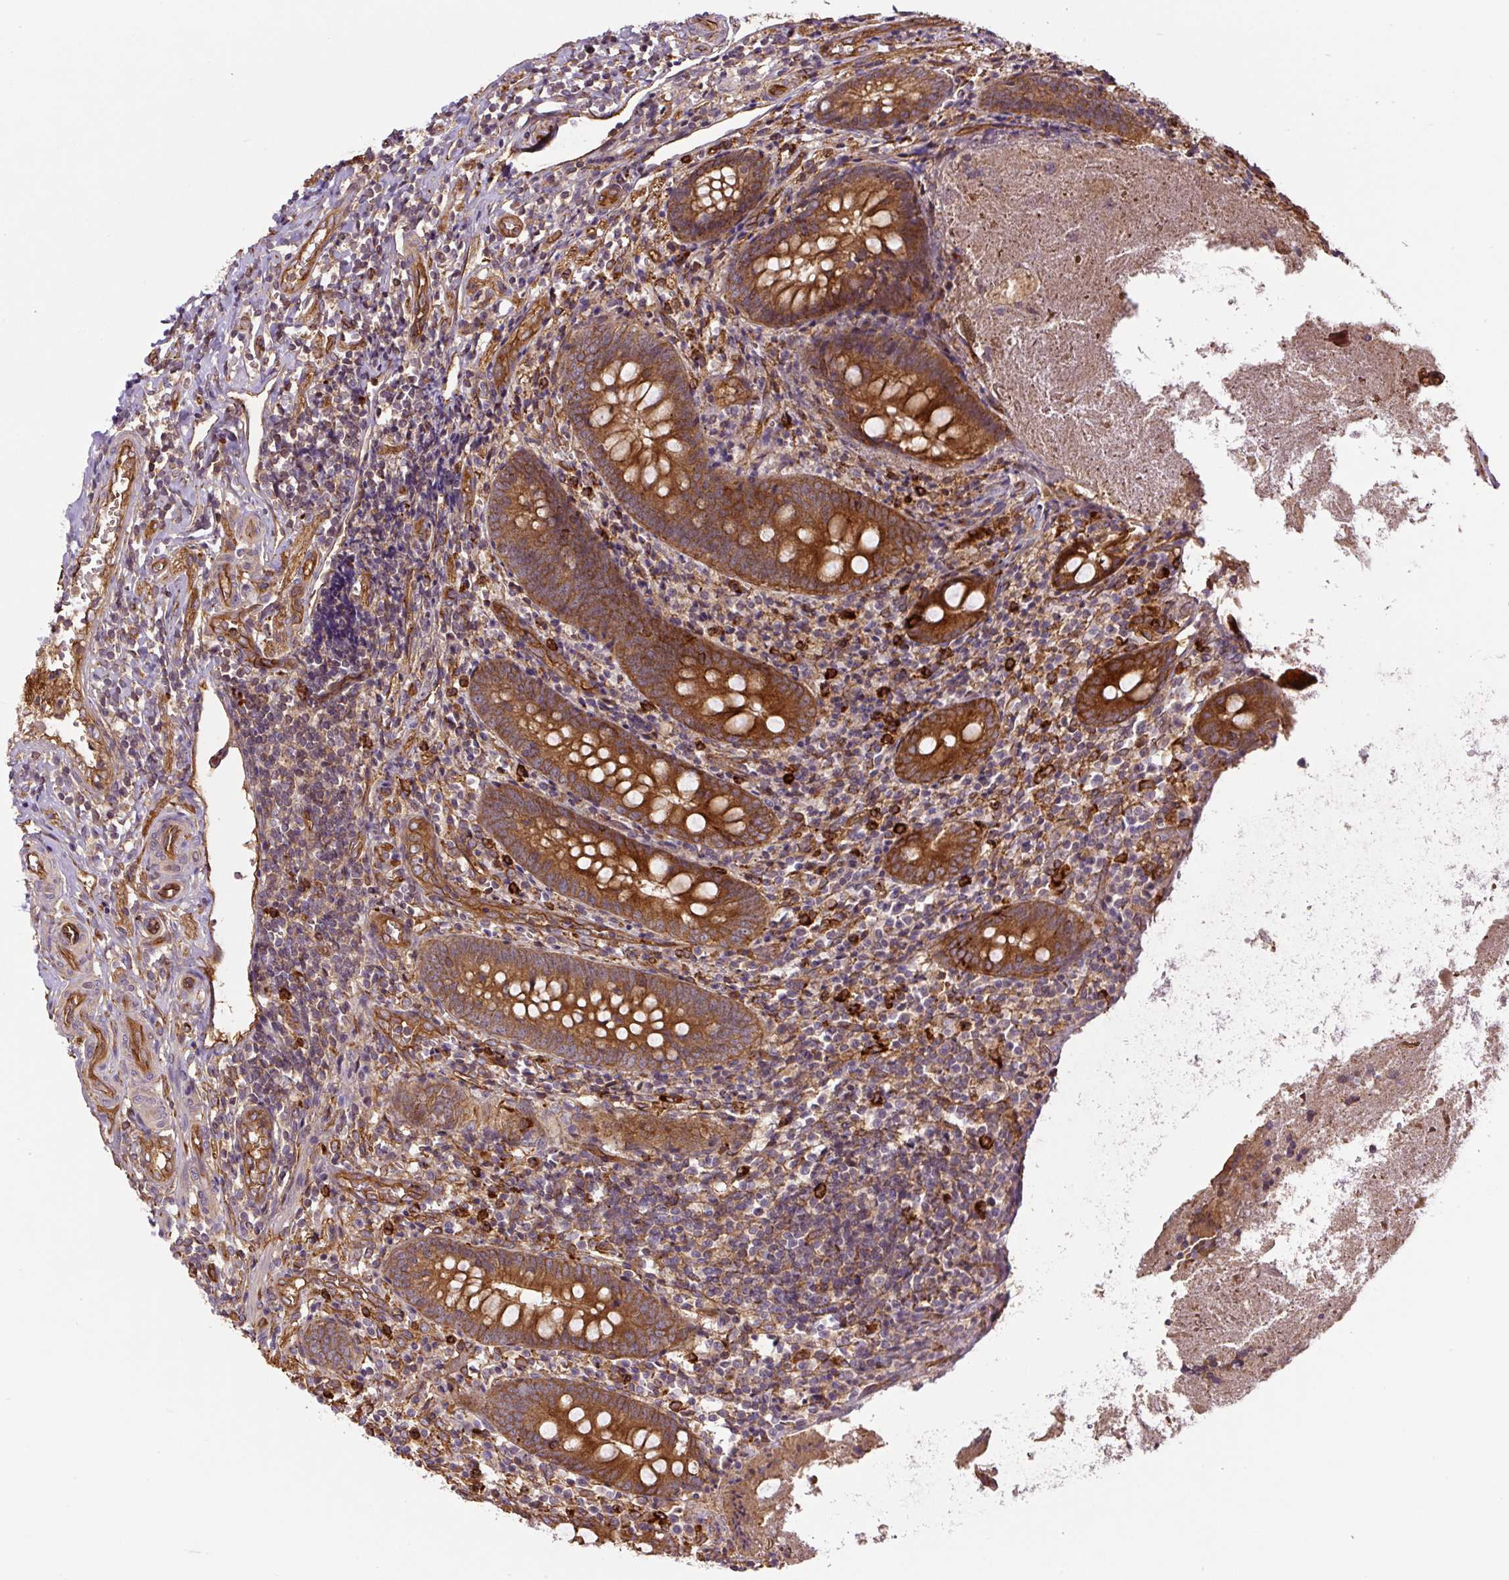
{"staining": {"intensity": "strong", "quantity": ">75%", "location": "cytoplasmic/membranous"}, "tissue": "appendix", "cell_type": "Glandular cells", "image_type": "normal", "snomed": [{"axis": "morphology", "description": "Normal tissue, NOS"}, {"axis": "topography", "description": "Appendix"}], "caption": "DAB immunohistochemical staining of normal appendix shows strong cytoplasmic/membranous protein staining in about >75% of glandular cells.", "gene": "B3GALT5", "patient": {"sex": "female", "age": 17}}